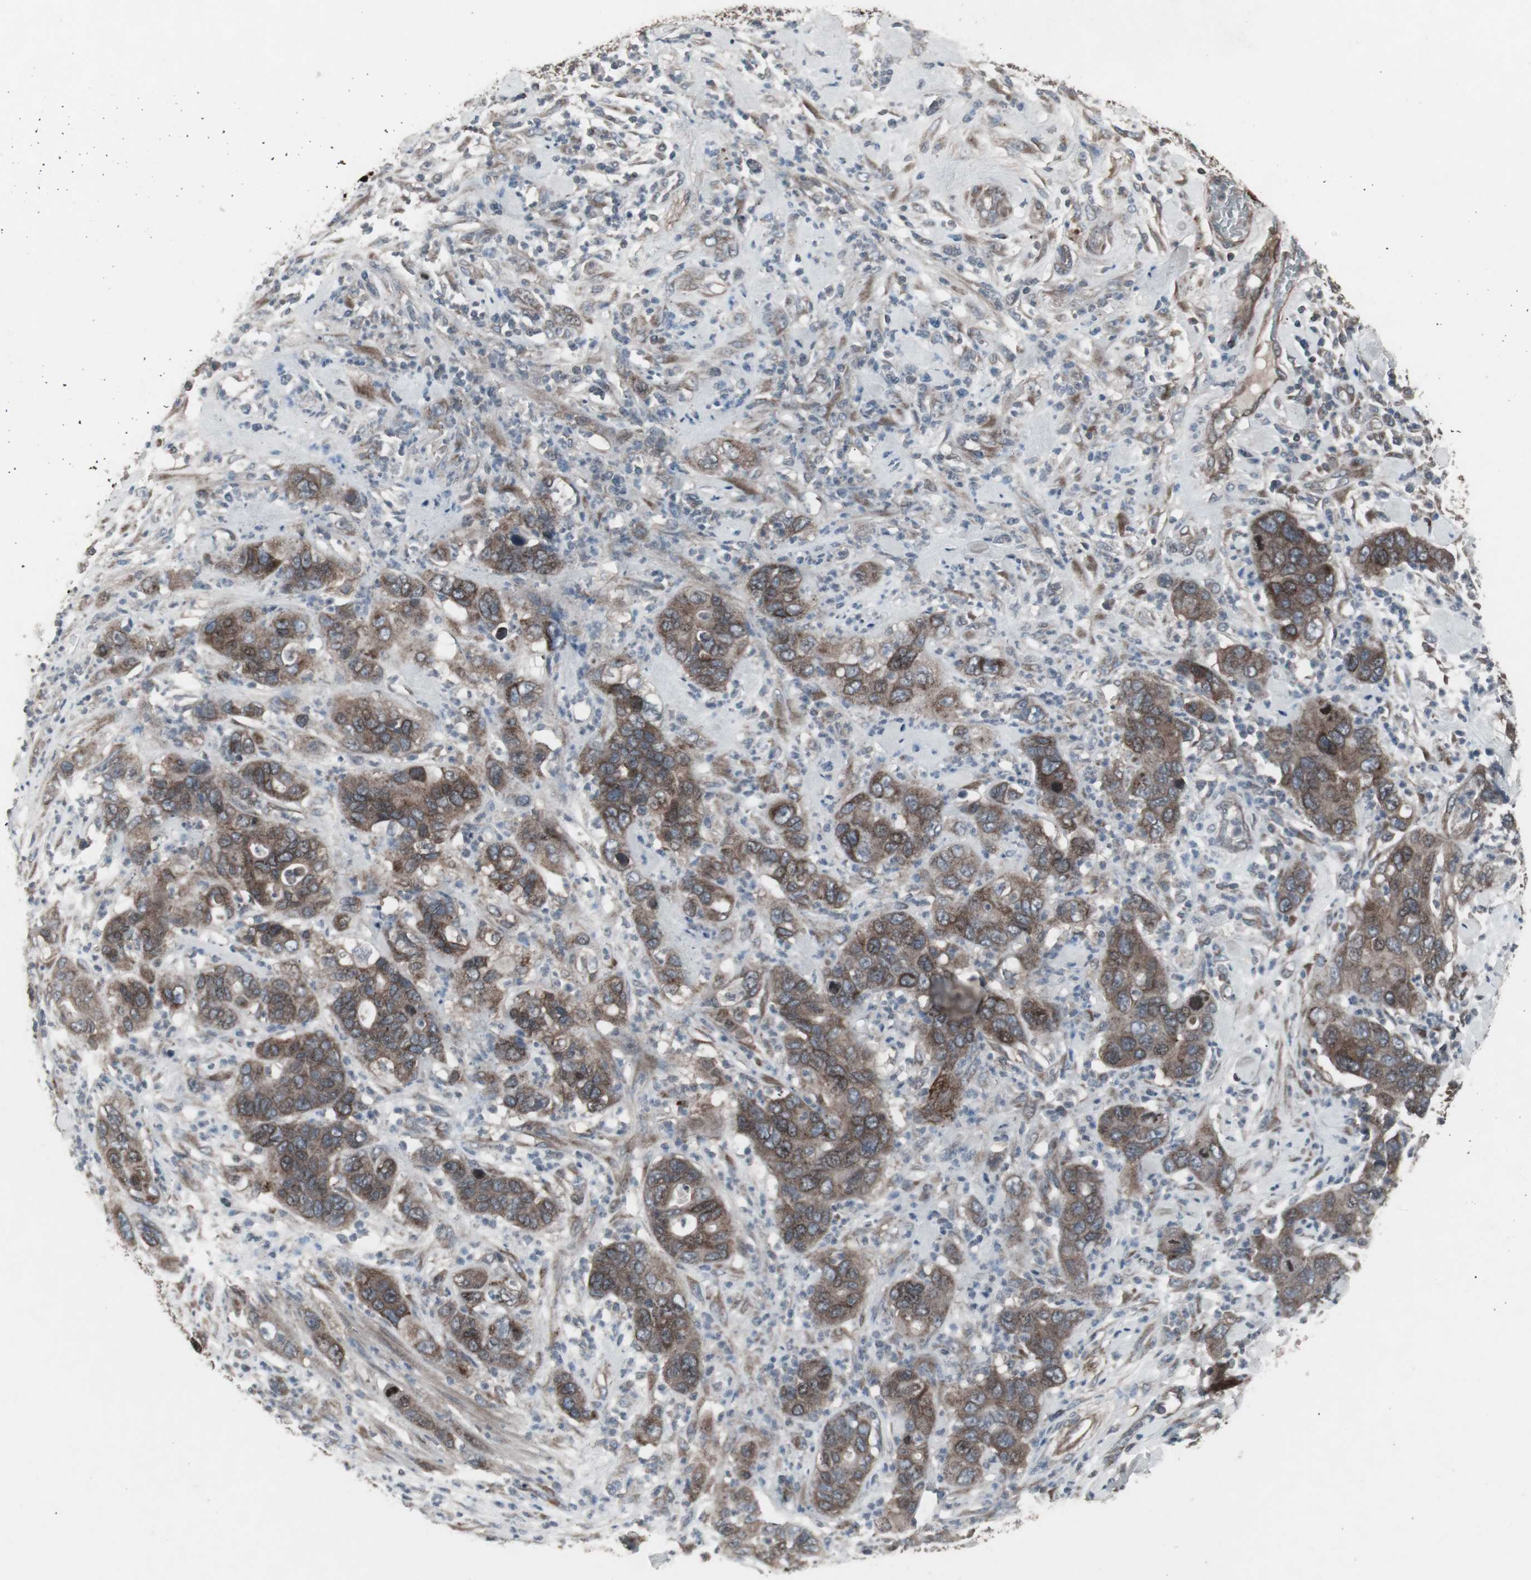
{"staining": {"intensity": "moderate", "quantity": "25%-75%", "location": "cytoplasmic/membranous"}, "tissue": "pancreatic cancer", "cell_type": "Tumor cells", "image_type": "cancer", "snomed": [{"axis": "morphology", "description": "Adenocarcinoma, NOS"}, {"axis": "topography", "description": "Pancreas"}], "caption": "A histopathology image of human adenocarcinoma (pancreatic) stained for a protein reveals moderate cytoplasmic/membranous brown staining in tumor cells. (Stains: DAB (3,3'-diaminobenzidine) in brown, nuclei in blue, Microscopy: brightfield microscopy at high magnification).", "gene": "SSTR2", "patient": {"sex": "female", "age": 71}}